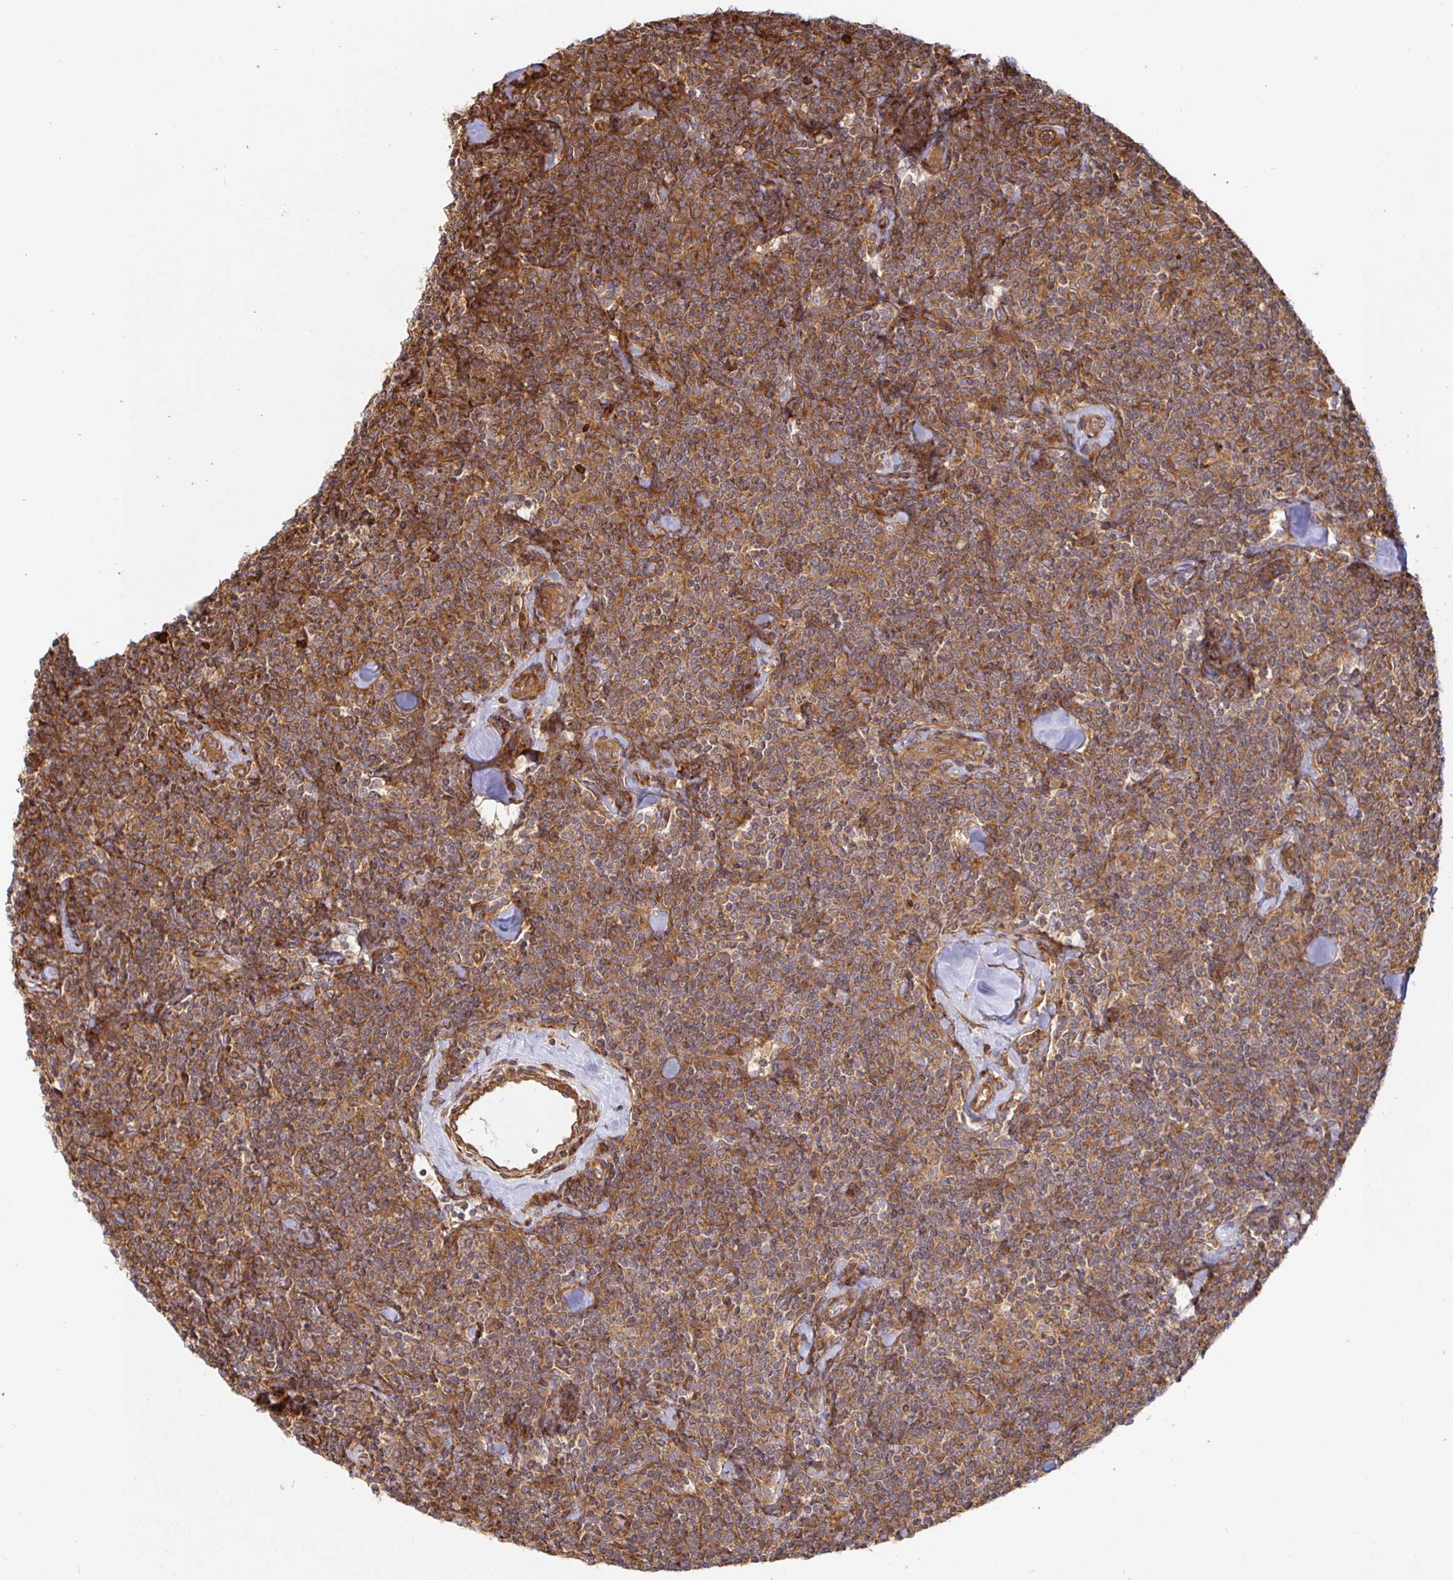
{"staining": {"intensity": "moderate", "quantity": ">75%", "location": "cytoplasmic/membranous"}, "tissue": "lymphoma", "cell_type": "Tumor cells", "image_type": "cancer", "snomed": [{"axis": "morphology", "description": "Malignant lymphoma, non-Hodgkin's type, Low grade"}, {"axis": "topography", "description": "Lymph node"}], "caption": "Immunohistochemistry (IHC) photomicrograph of human lymphoma stained for a protein (brown), which exhibits medium levels of moderate cytoplasmic/membranous positivity in approximately >75% of tumor cells.", "gene": "STRAP", "patient": {"sex": "female", "age": 56}}